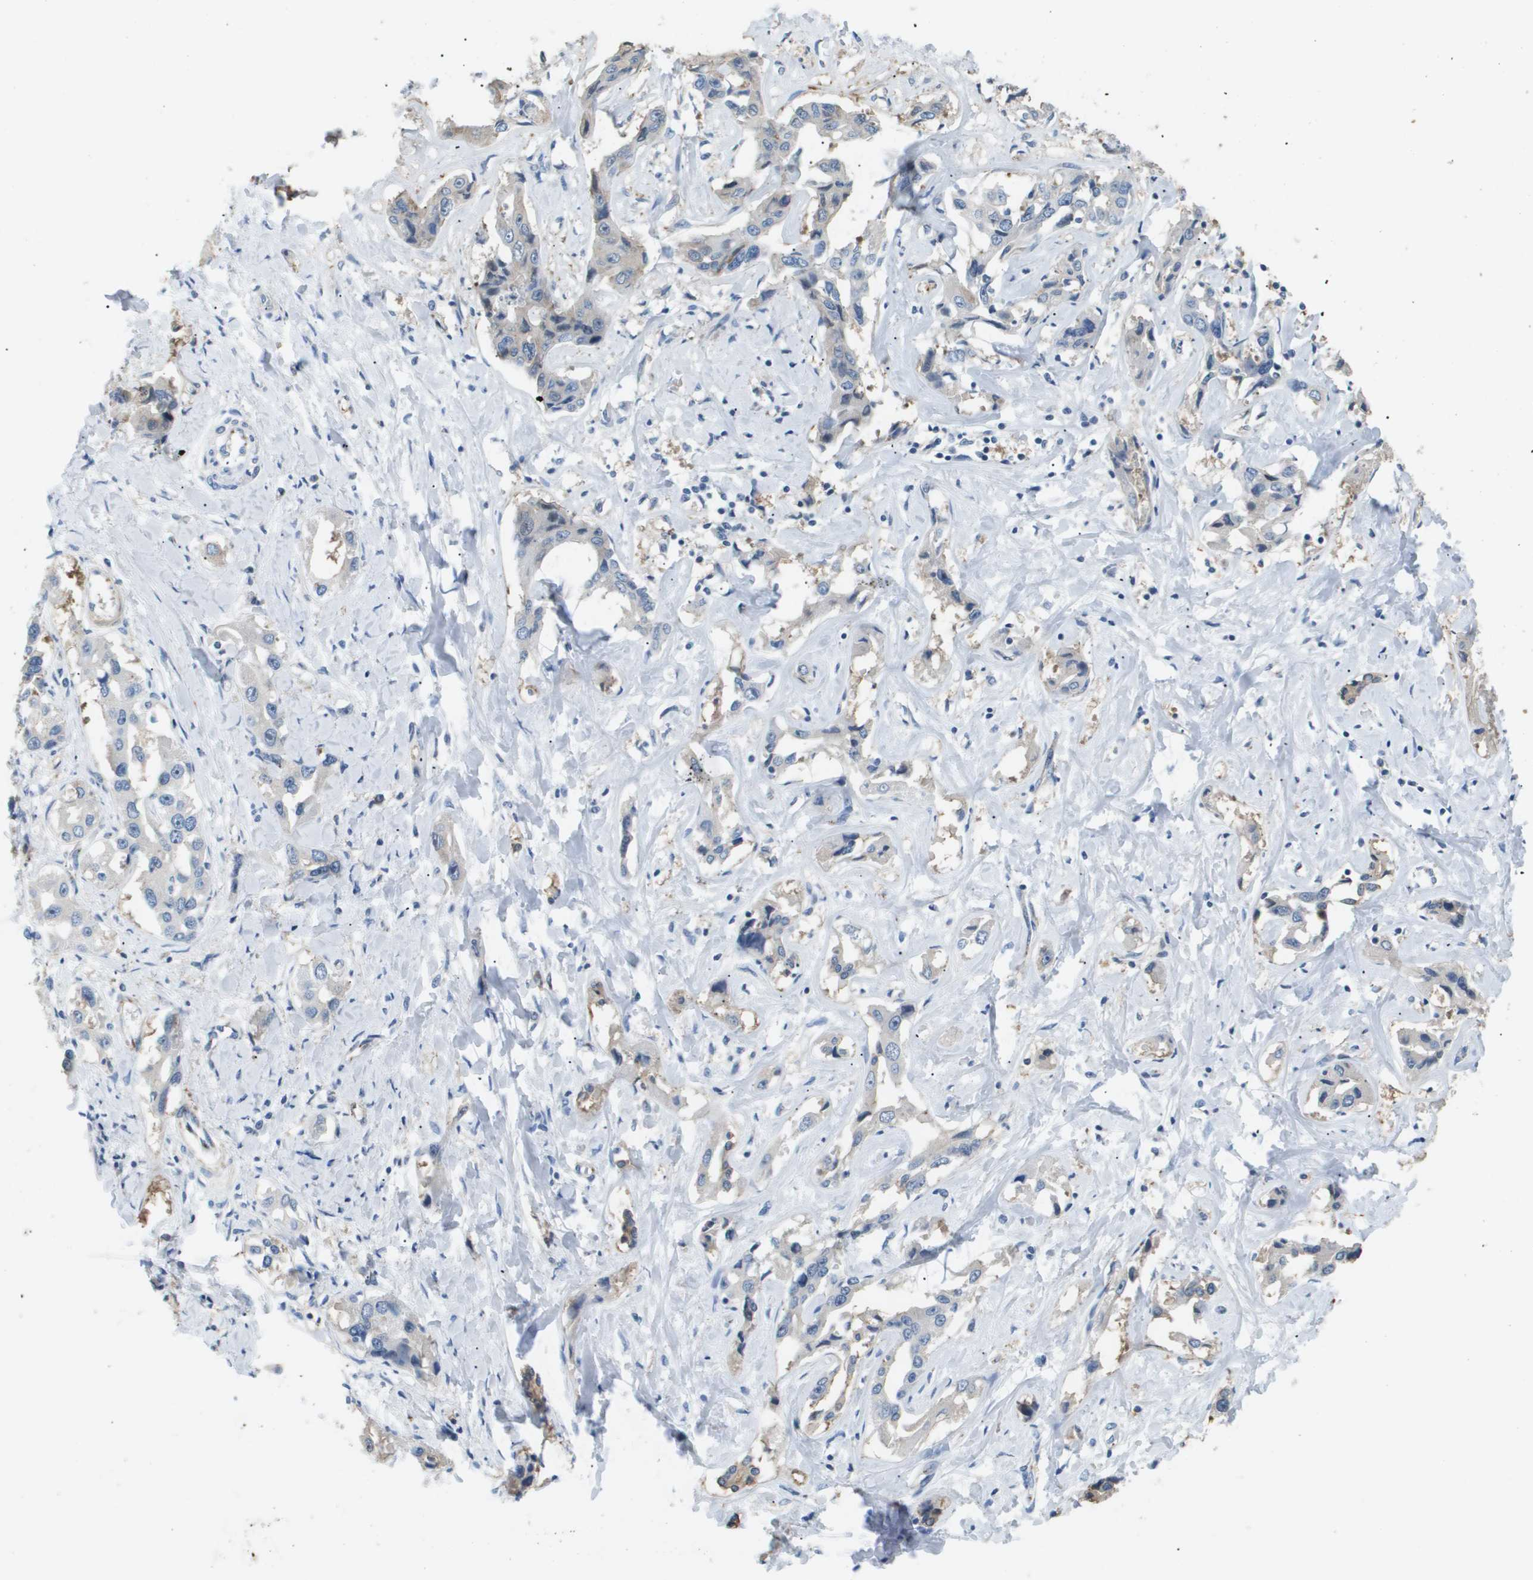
{"staining": {"intensity": "negative", "quantity": "none", "location": "none"}, "tissue": "liver cancer", "cell_type": "Tumor cells", "image_type": "cancer", "snomed": [{"axis": "morphology", "description": "Cholangiocarcinoma"}, {"axis": "topography", "description": "Liver"}], "caption": "IHC histopathology image of liver cancer (cholangiocarcinoma) stained for a protein (brown), which displays no expression in tumor cells.", "gene": "OTUD5", "patient": {"sex": "male", "age": 59}}